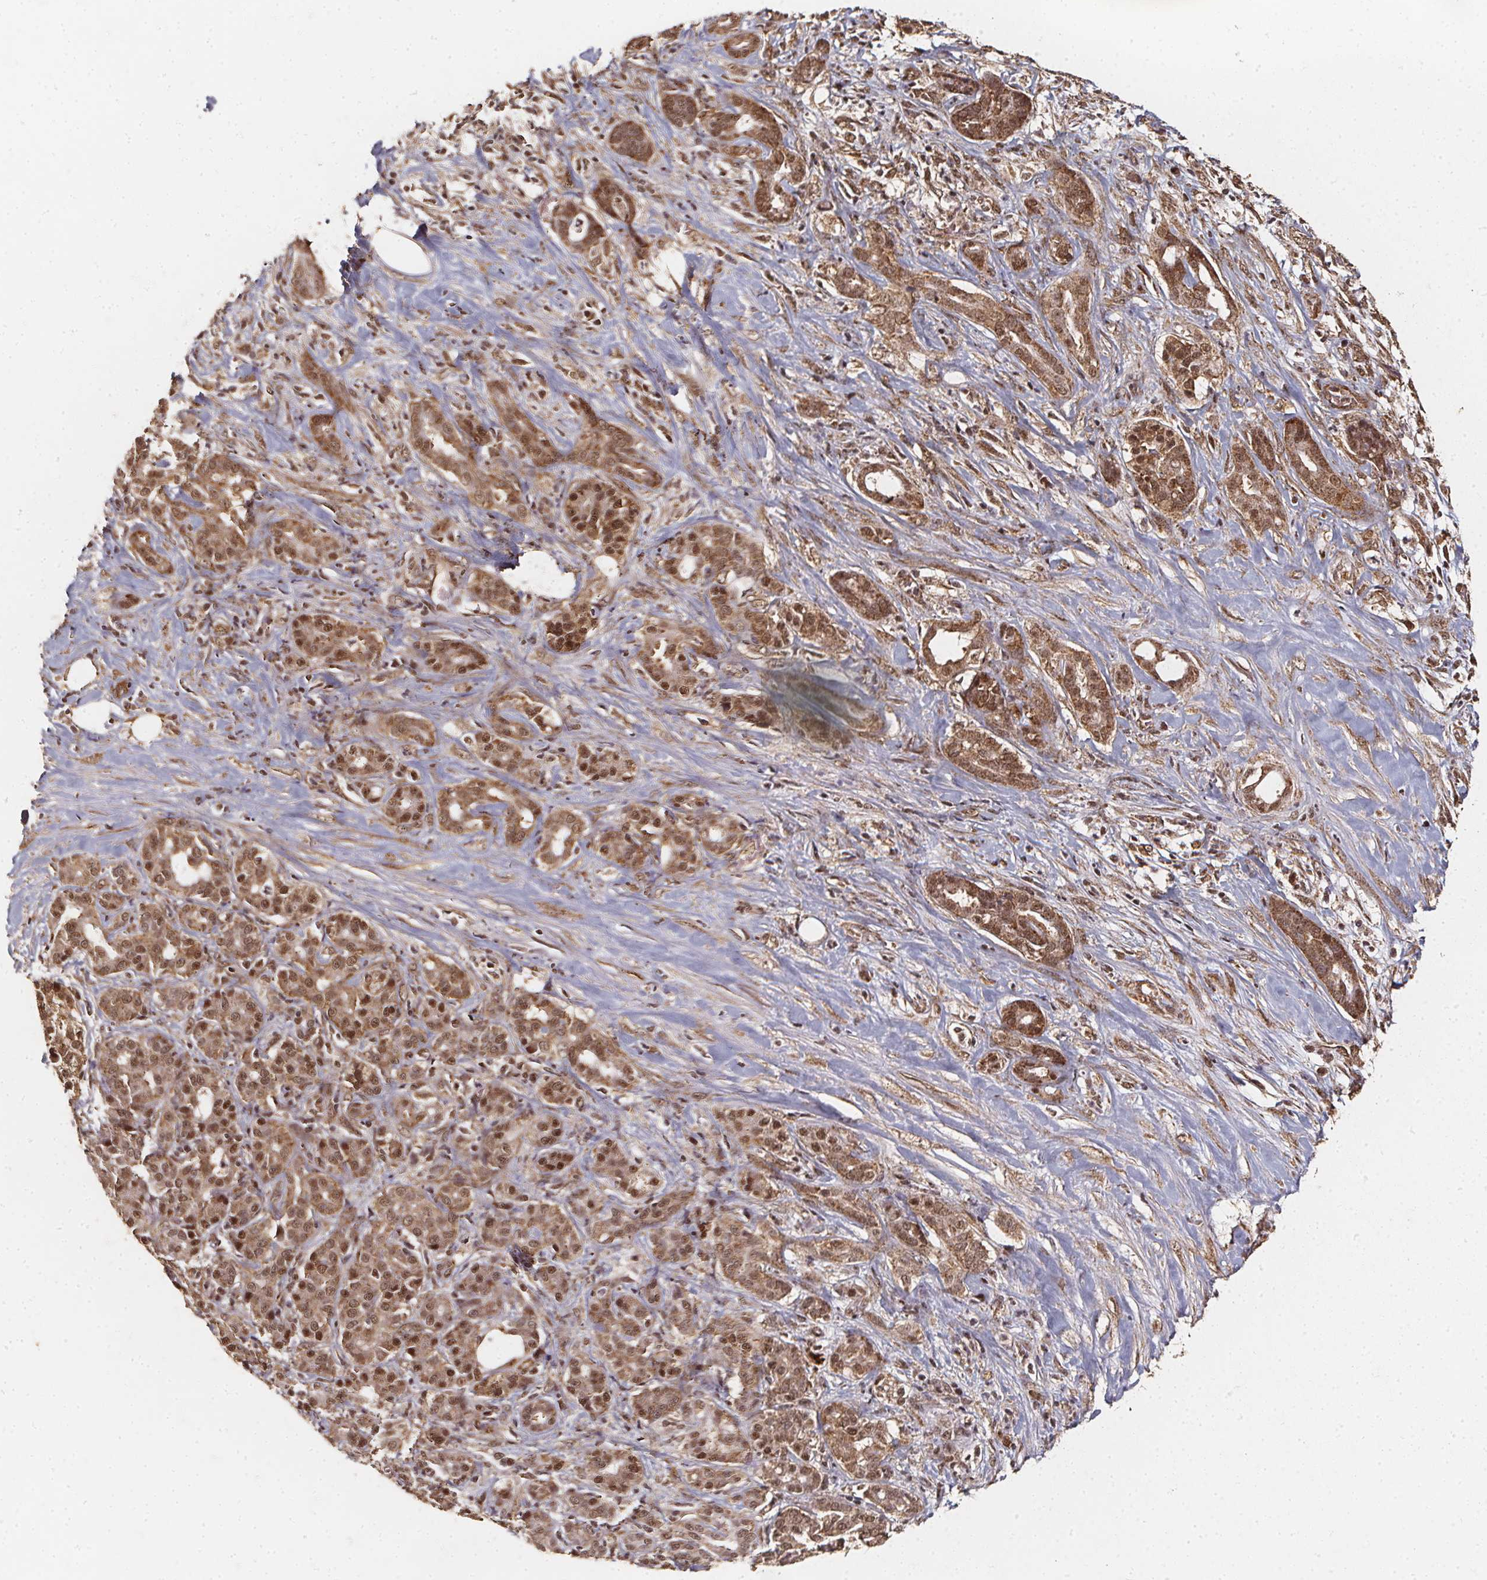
{"staining": {"intensity": "moderate", "quantity": ">75%", "location": "cytoplasmic/membranous,nuclear"}, "tissue": "pancreatic cancer", "cell_type": "Tumor cells", "image_type": "cancer", "snomed": [{"axis": "morphology", "description": "Normal tissue, NOS"}, {"axis": "morphology", "description": "Inflammation, NOS"}, {"axis": "morphology", "description": "Adenocarcinoma, NOS"}, {"axis": "topography", "description": "Pancreas"}], "caption": "Immunohistochemistry (IHC) of human adenocarcinoma (pancreatic) exhibits medium levels of moderate cytoplasmic/membranous and nuclear positivity in about >75% of tumor cells.", "gene": "SMN1", "patient": {"sex": "male", "age": 57}}